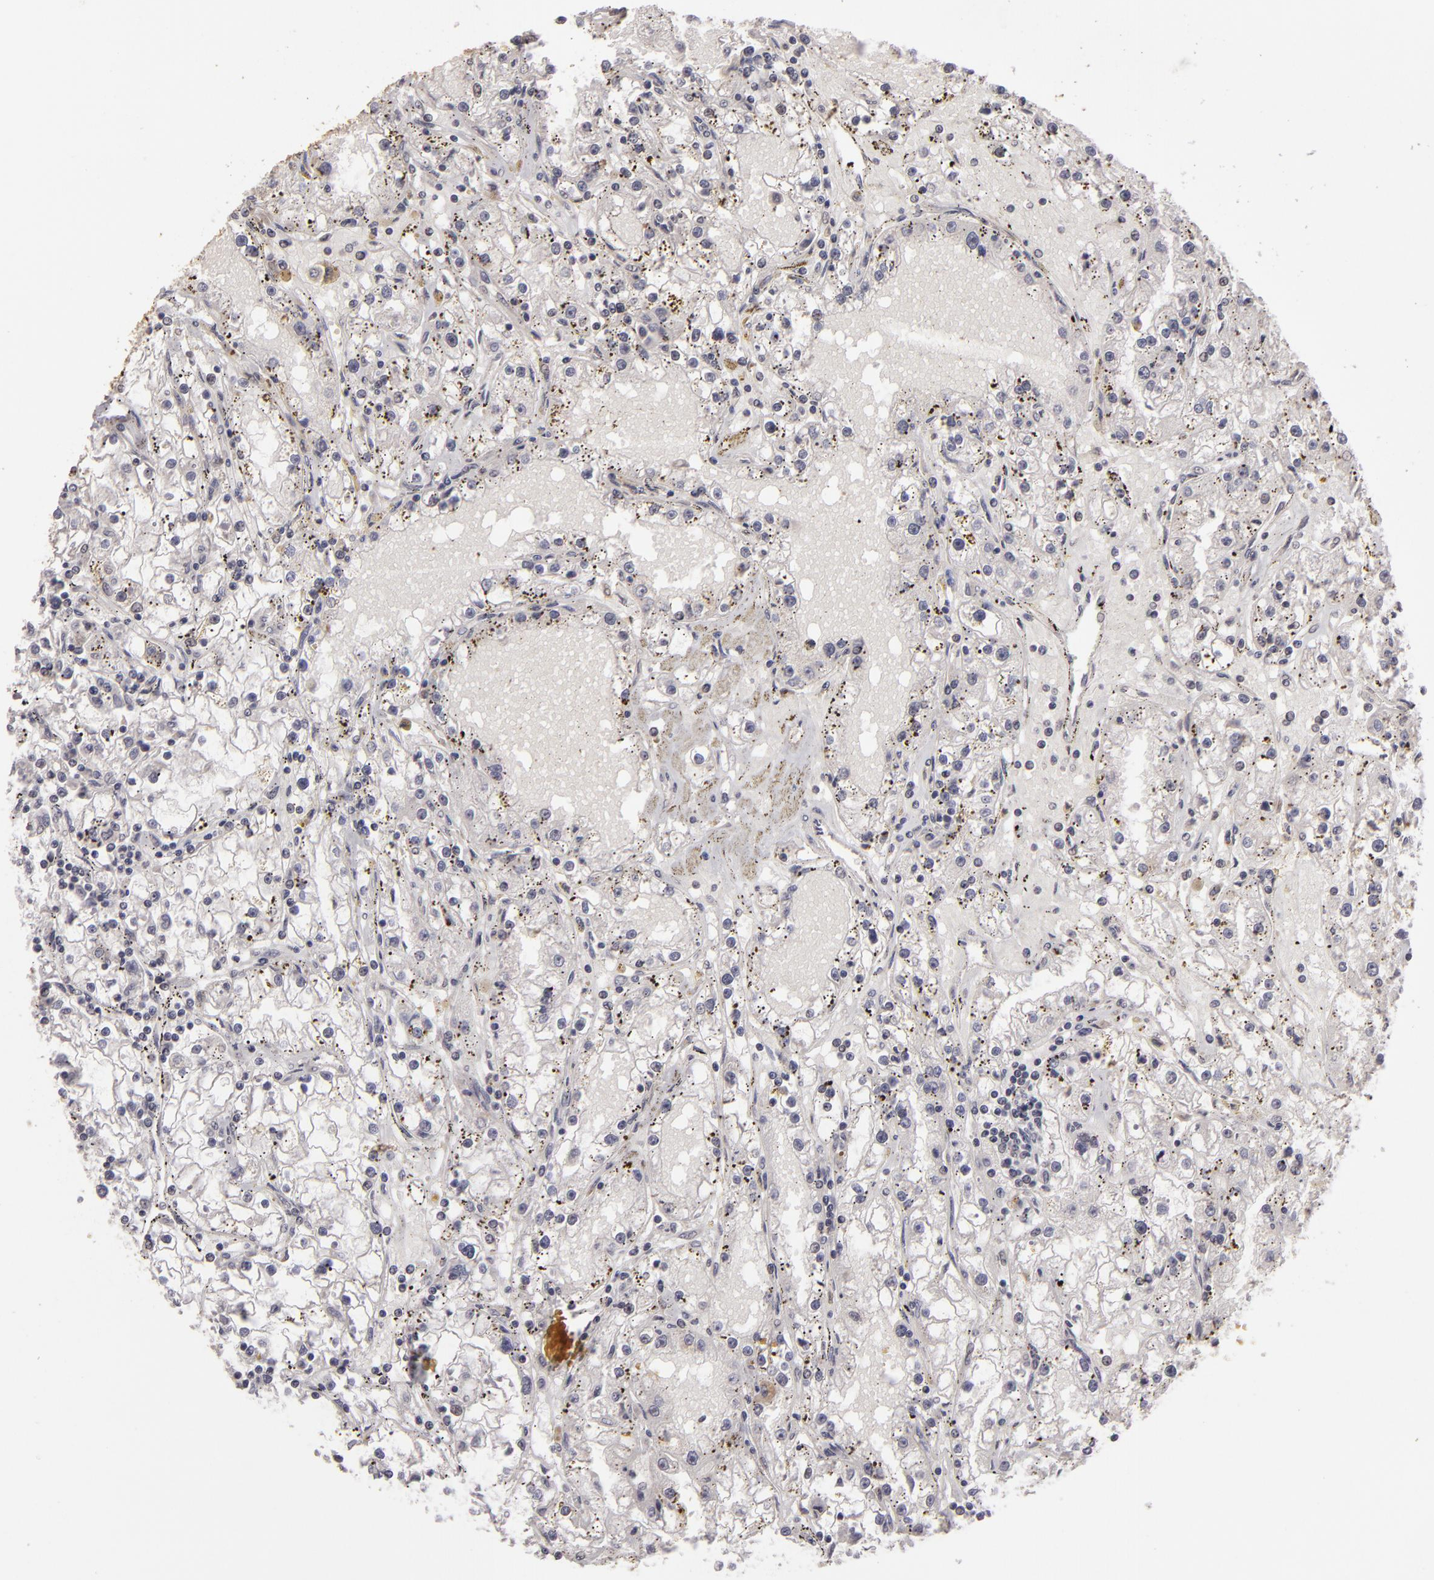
{"staining": {"intensity": "negative", "quantity": "none", "location": "none"}, "tissue": "renal cancer", "cell_type": "Tumor cells", "image_type": "cancer", "snomed": [{"axis": "morphology", "description": "Adenocarcinoma, NOS"}, {"axis": "topography", "description": "Kidney"}], "caption": "Renal cancer was stained to show a protein in brown. There is no significant staining in tumor cells.", "gene": "DFFA", "patient": {"sex": "male", "age": 56}}